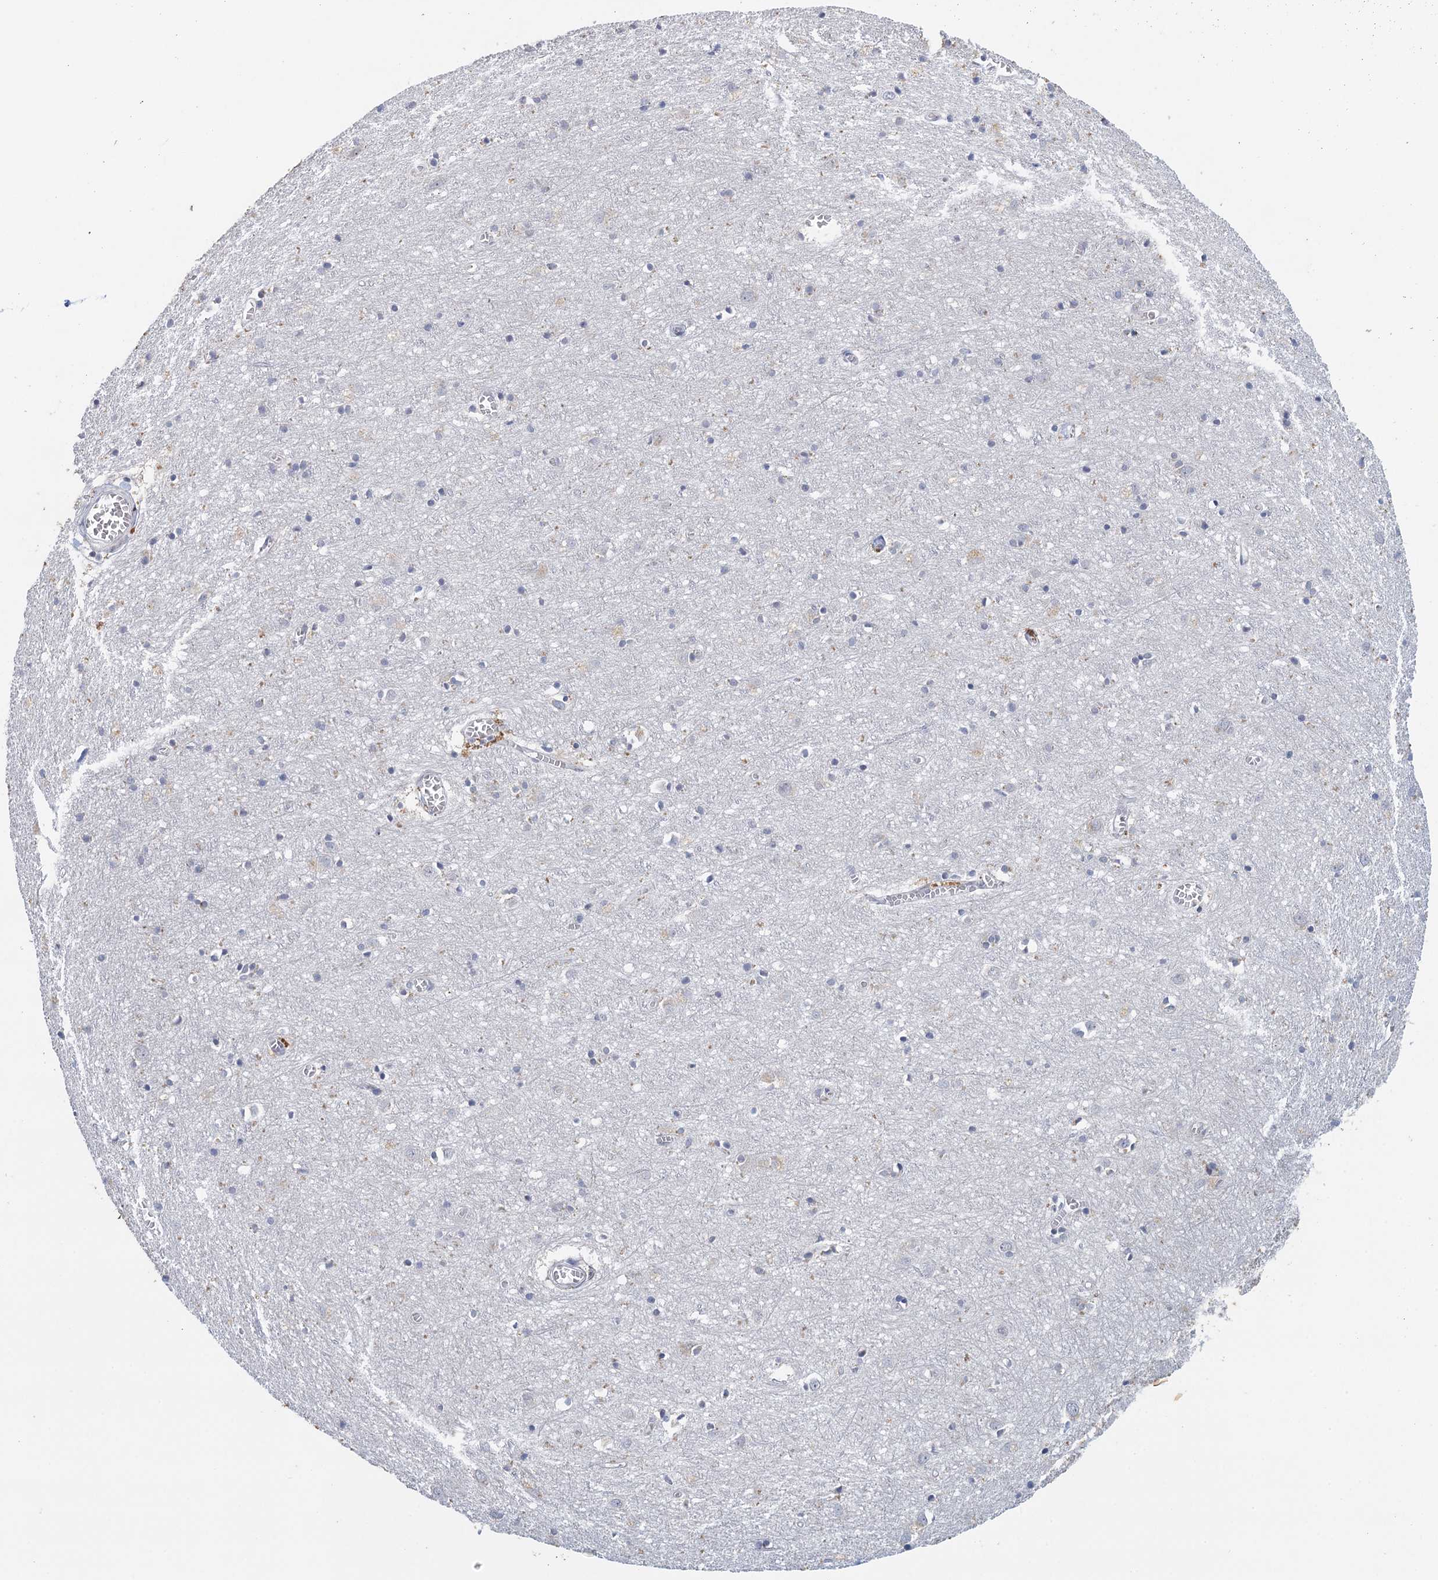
{"staining": {"intensity": "negative", "quantity": "none", "location": "none"}, "tissue": "cerebral cortex", "cell_type": "Endothelial cells", "image_type": "normal", "snomed": [{"axis": "morphology", "description": "Normal tissue, NOS"}, {"axis": "topography", "description": "Cerebral cortex"}], "caption": "DAB (3,3'-diaminobenzidine) immunohistochemical staining of normal human cerebral cortex displays no significant positivity in endothelial cells.", "gene": "MYO7B", "patient": {"sex": "female", "age": 64}}